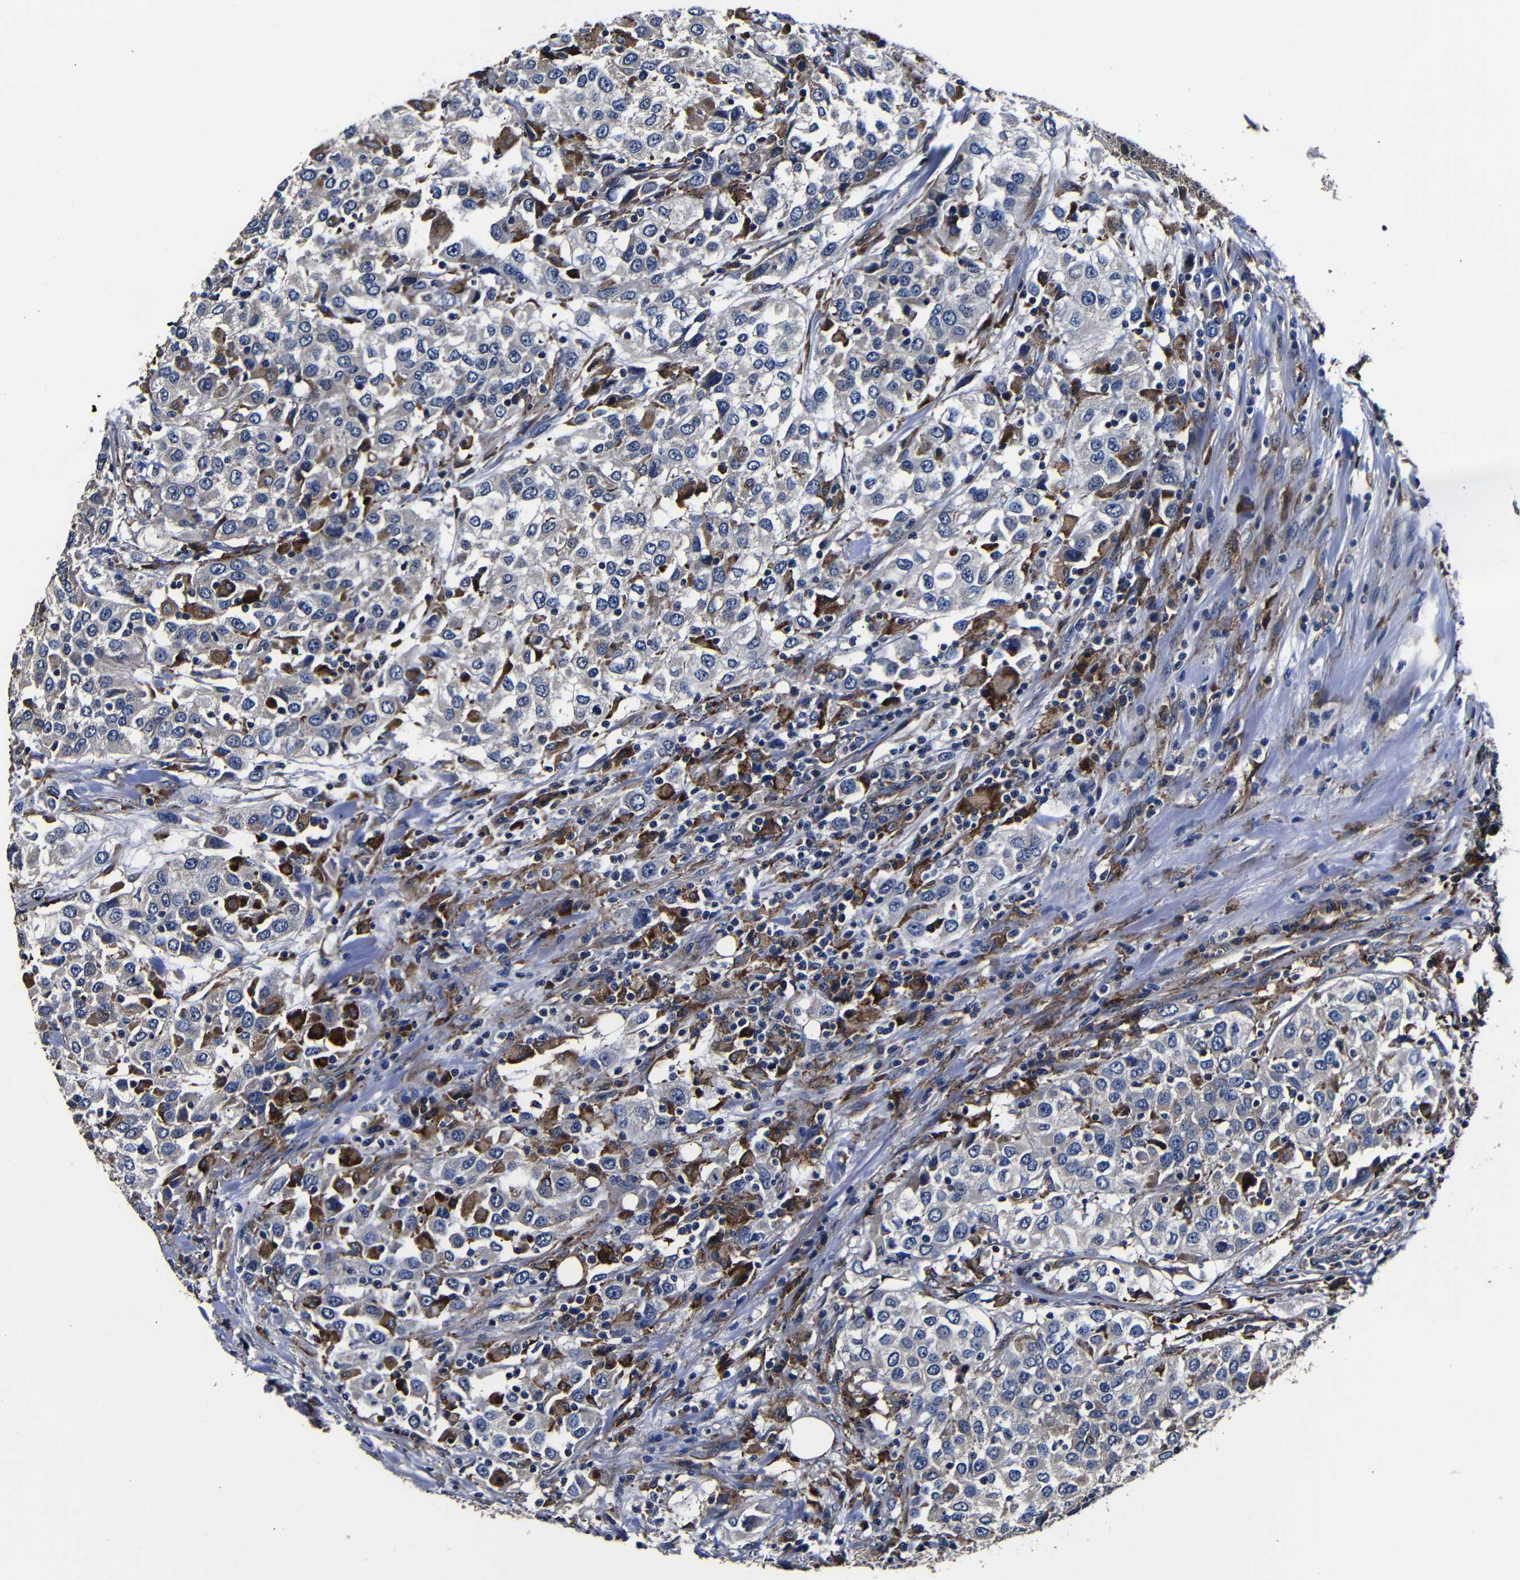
{"staining": {"intensity": "negative", "quantity": "none", "location": "none"}, "tissue": "urothelial cancer", "cell_type": "Tumor cells", "image_type": "cancer", "snomed": [{"axis": "morphology", "description": "Urothelial carcinoma, High grade"}, {"axis": "topography", "description": "Urinary bladder"}], "caption": "There is no significant positivity in tumor cells of urothelial cancer. (DAB (3,3'-diaminobenzidine) immunohistochemistry (IHC) with hematoxylin counter stain).", "gene": "SCN9A", "patient": {"sex": "female", "age": 80}}